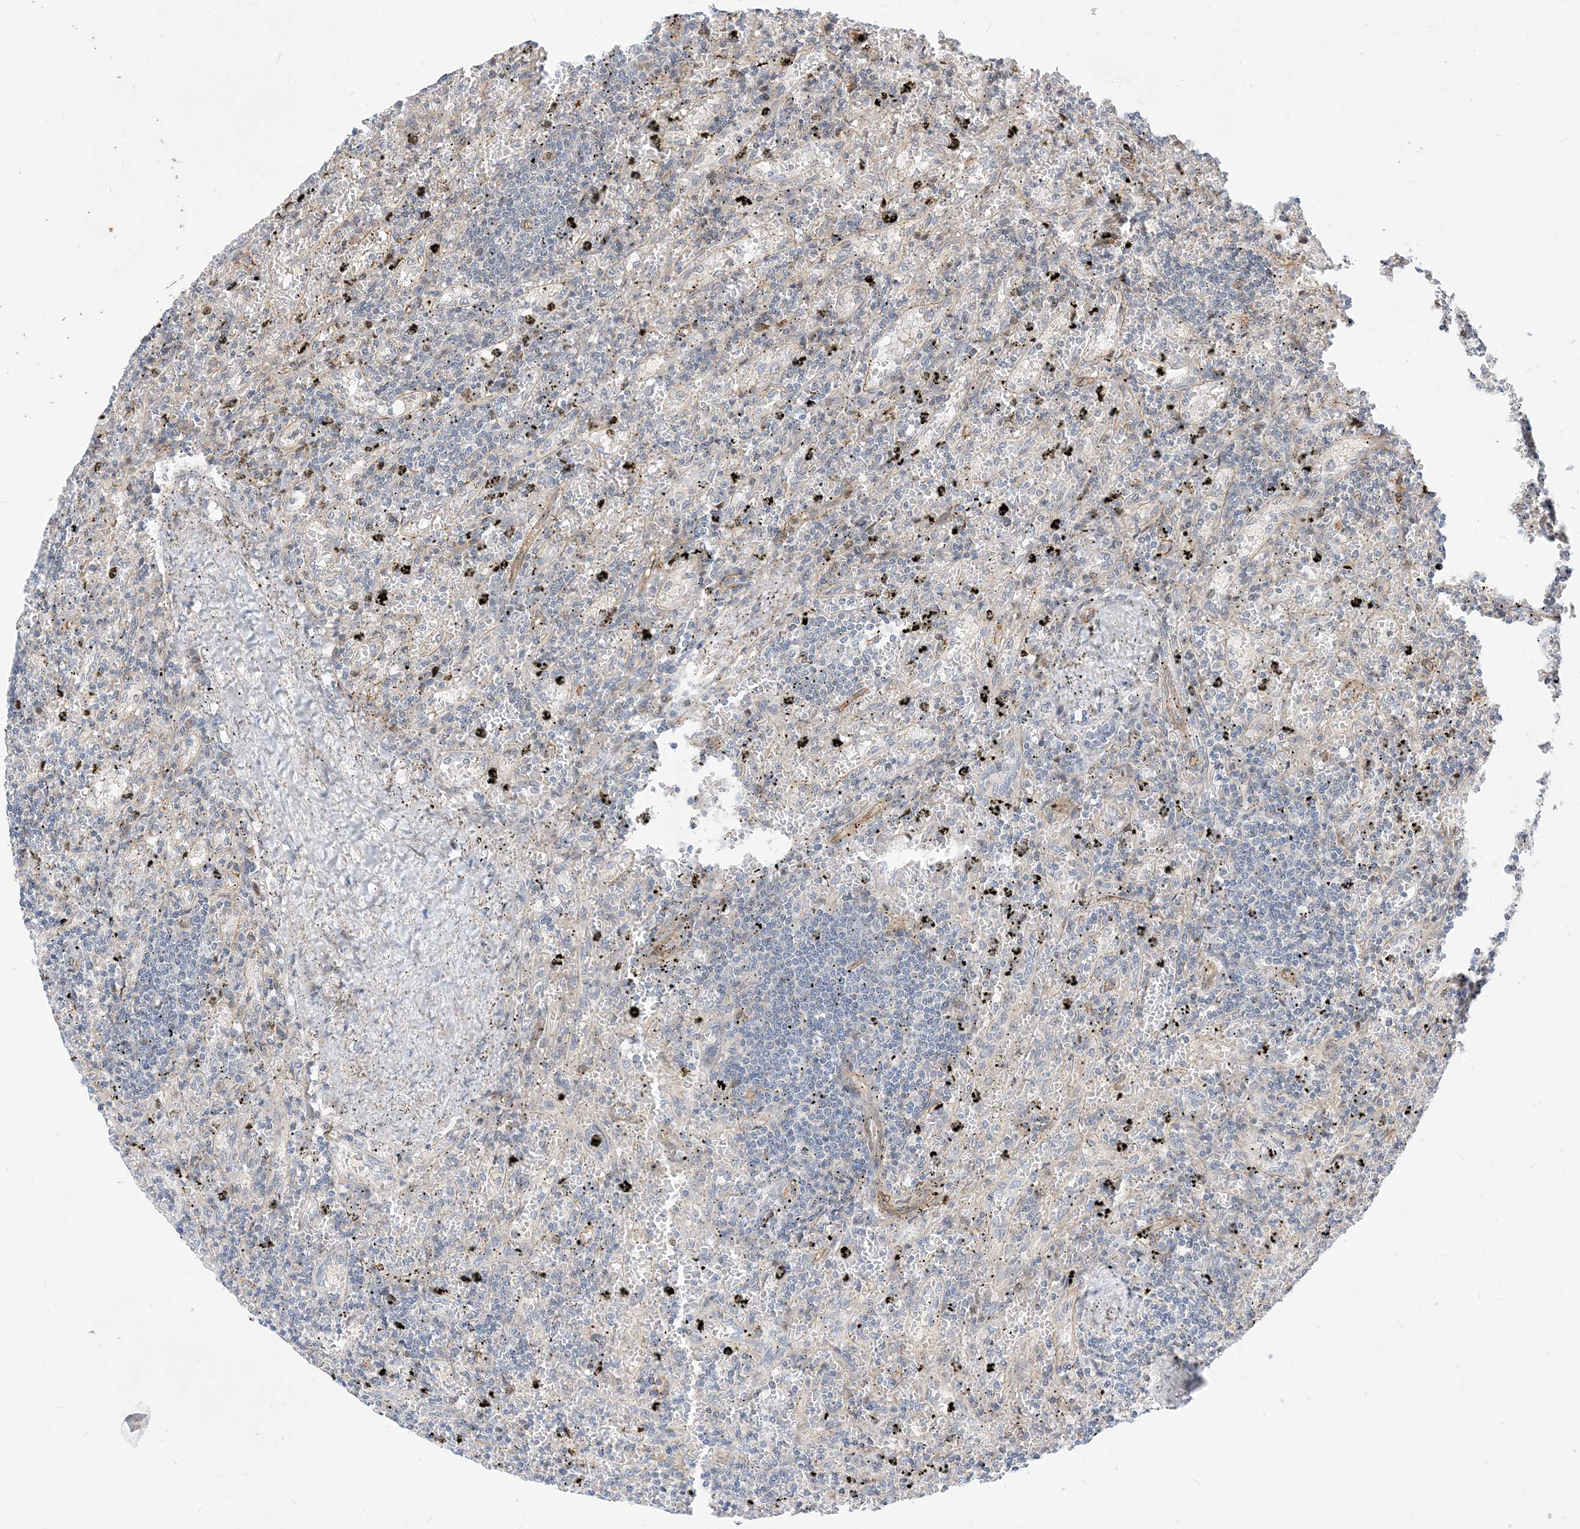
{"staining": {"intensity": "negative", "quantity": "none", "location": "none"}, "tissue": "lymphoma", "cell_type": "Tumor cells", "image_type": "cancer", "snomed": [{"axis": "morphology", "description": "Malignant lymphoma, non-Hodgkin's type, Low grade"}, {"axis": "topography", "description": "Spleen"}], "caption": "Tumor cells are negative for protein expression in human lymphoma.", "gene": "TYSND1", "patient": {"sex": "male", "age": 76}}